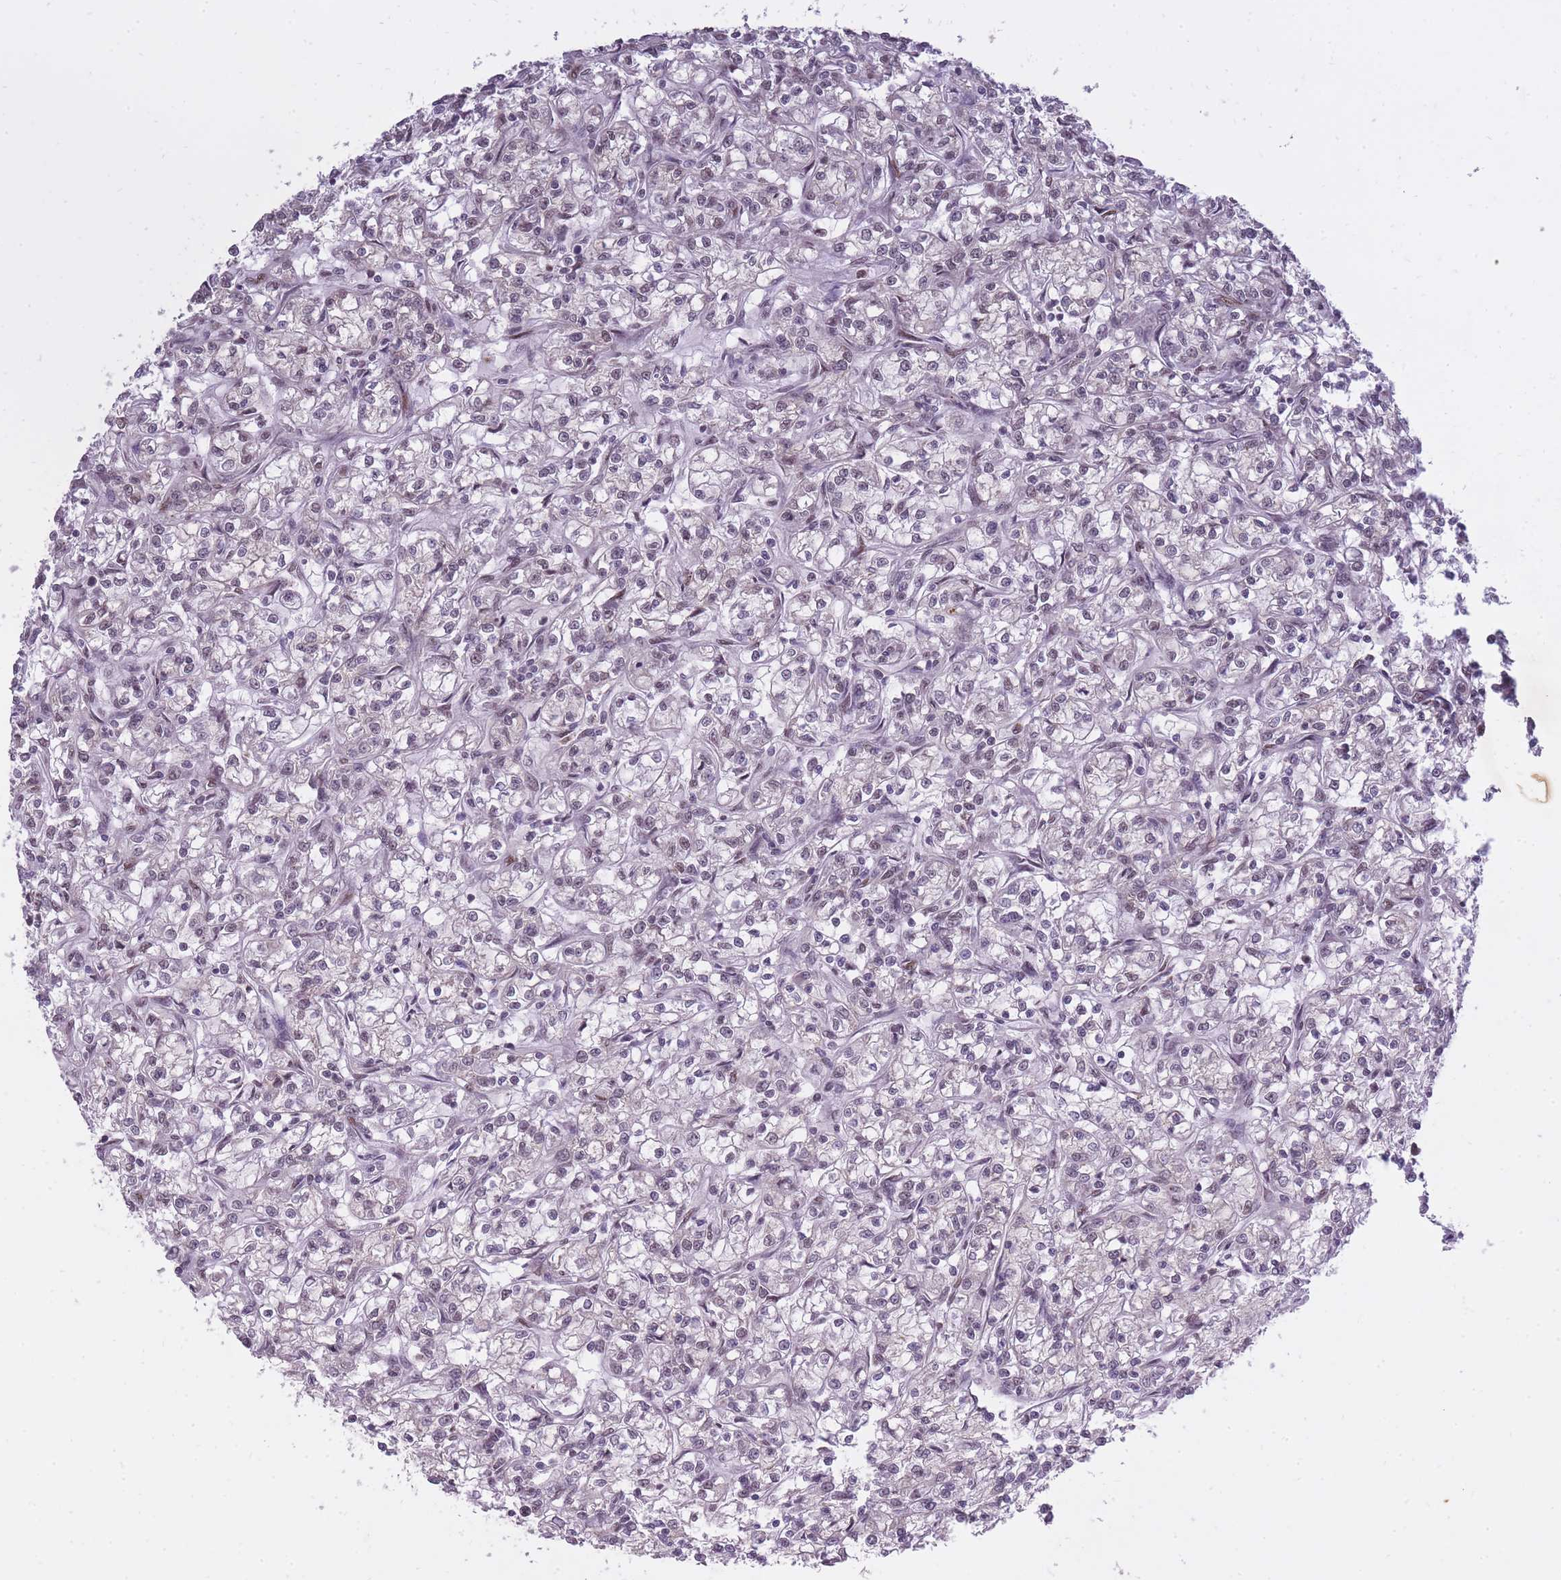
{"staining": {"intensity": "weak", "quantity": "<25%", "location": "nuclear"}, "tissue": "renal cancer", "cell_type": "Tumor cells", "image_type": "cancer", "snomed": [{"axis": "morphology", "description": "Adenocarcinoma, NOS"}, {"axis": "topography", "description": "Kidney"}], "caption": "A histopathology image of human renal cancer is negative for staining in tumor cells.", "gene": "TIGD1", "patient": {"sex": "female", "age": 59}}